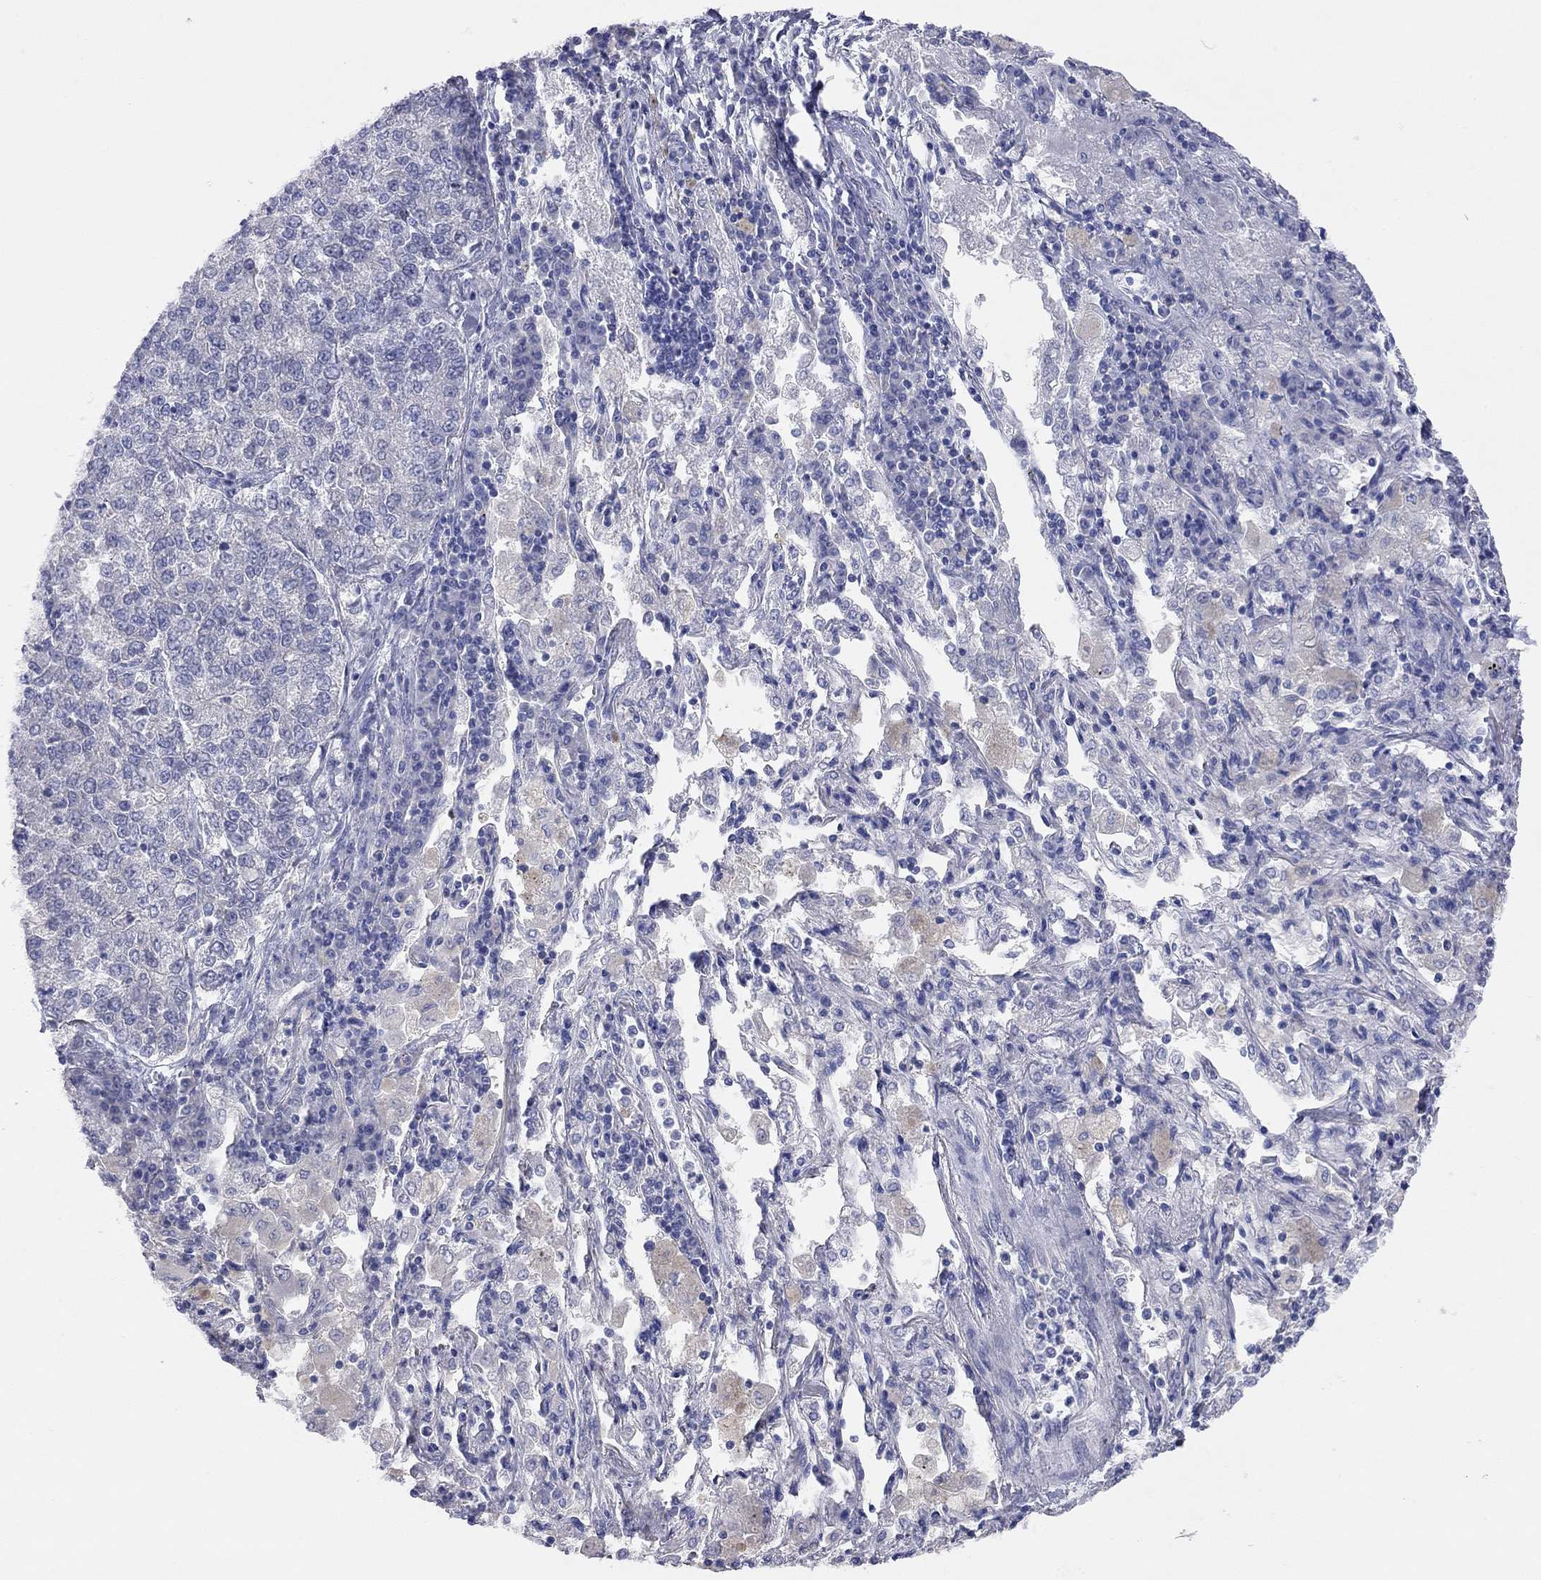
{"staining": {"intensity": "negative", "quantity": "none", "location": "none"}, "tissue": "lung cancer", "cell_type": "Tumor cells", "image_type": "cancer", "snomed": [{"axis": "morphology", "description": "Adenocarcinoma, NOS"}, {"axis": "topography", "description": "Lung"}], "caption": "Lung adenocarcinoma stained for a protein using immunohistochemistry shows no positivity tumor cells.", "gene": "KCNB1", "patient": {"sex": "male", "age": 49}}